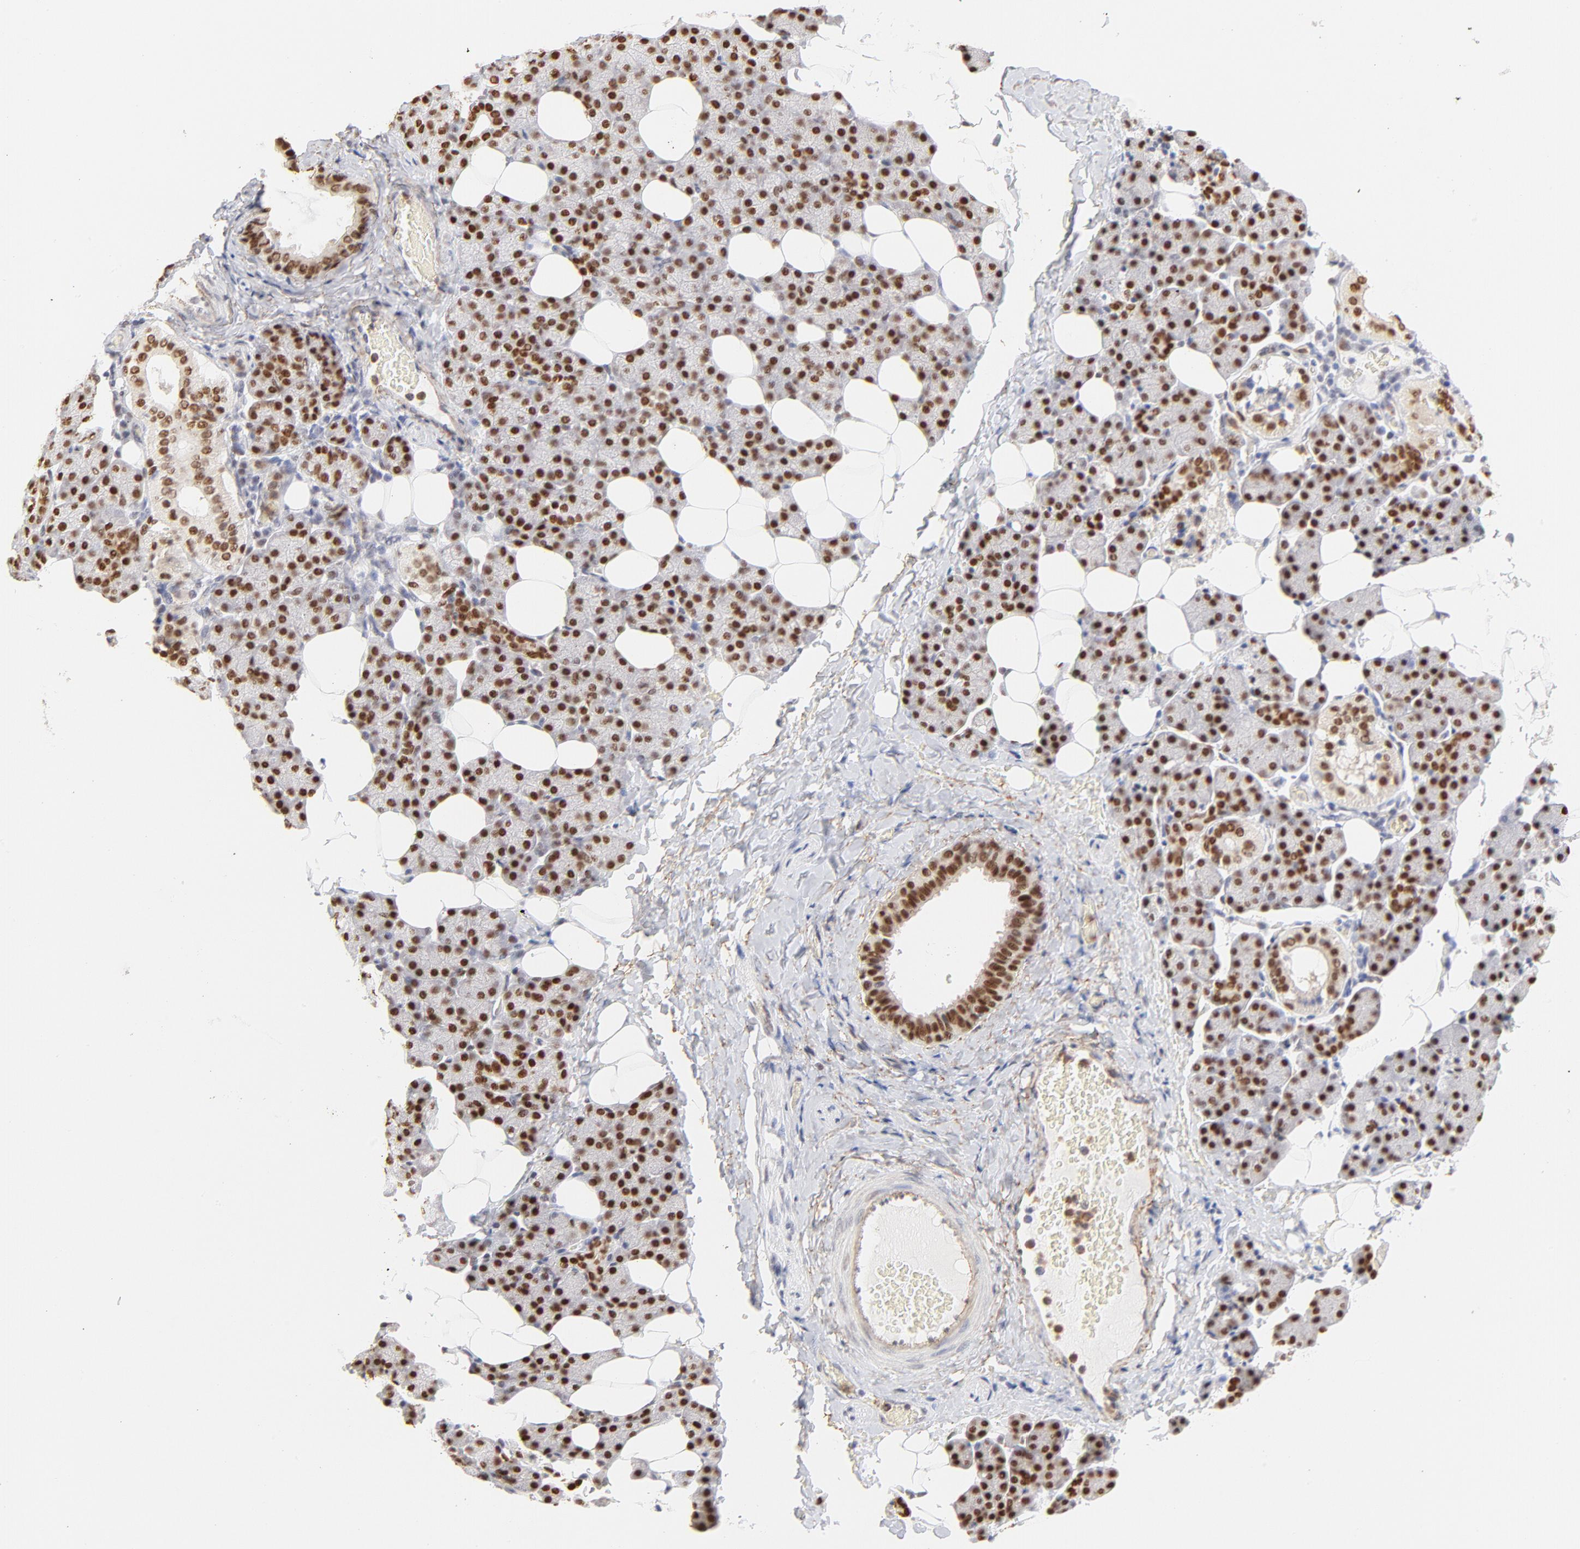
{"staining": {"intensity": "strong", "quantity": "25%-75%", "location": "nuclear"}, "tissue": "salivary gland", "cell_type": "Glandular cells", "image_type": "normal", "snomed": [{"axis": "morphology", "description": "Normal tissue, NOS"}, {"axis": "topography", "description": "Lymph node"}, {"axis": "topography", "description": "Salivary gland"}], "caption": "Strong nuclear expression for a protein is present in approximately 25%-75% of glandular cells of normal salivary gland using immunohistochemistry.", "gene": "PBX1", "patient": {"sex": "male", "age": 8}}